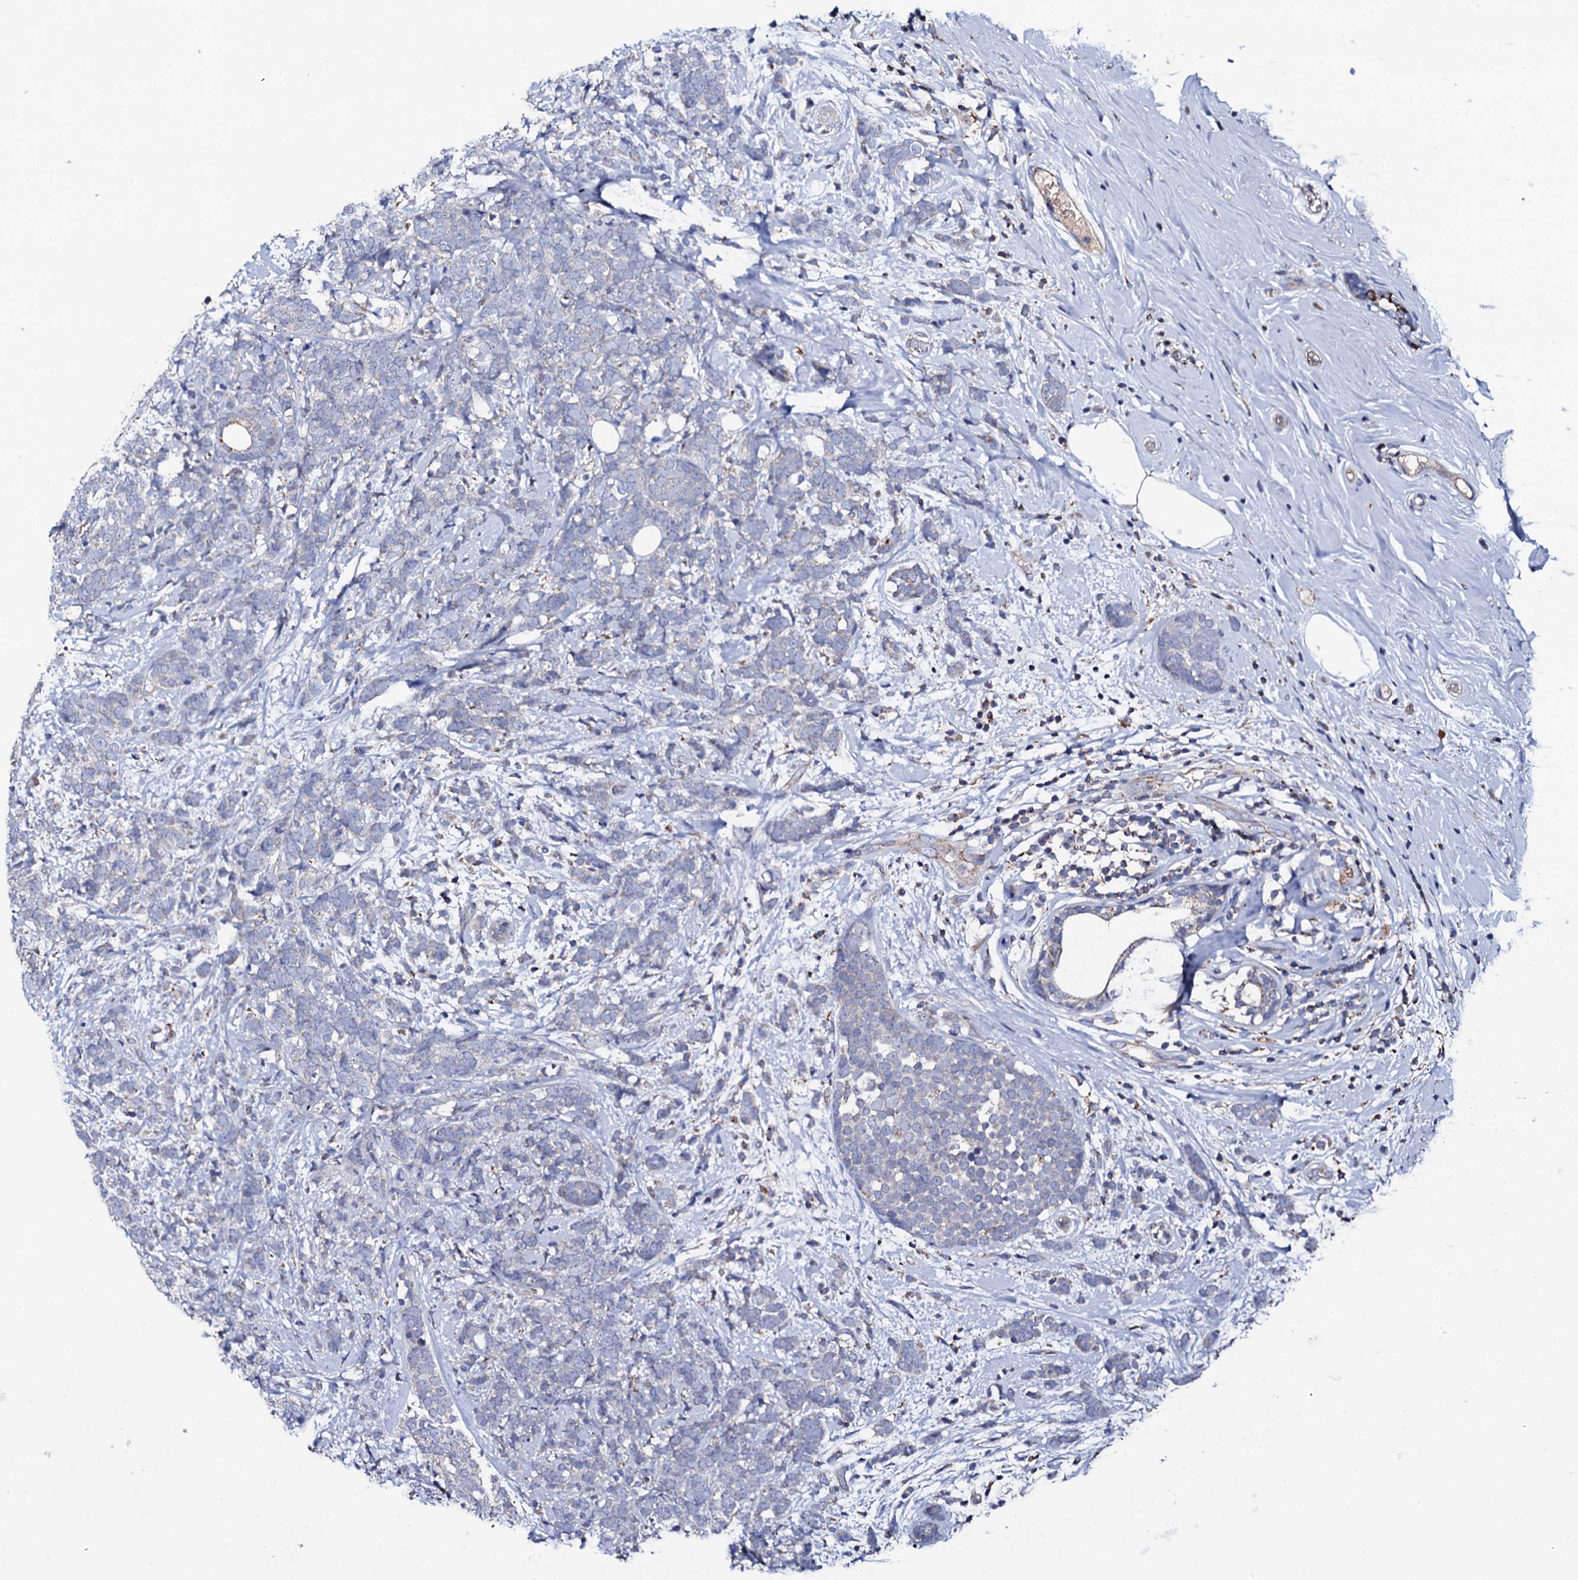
{"staining": {"intensity": "negative", "quantity": "none", "location": "none"}, "tissue": "breast cancer", "cell_type": "Tumor cells", "image_type": "cancer", "snomed": [{"axis": "morphology", "description": "Lobular carcinoma"}, {"axis": "topography", "description": "Breast"}], "caption": "Immunohistochemistry of breast lobular carcinoma demonstrates no expression in tumor cells.", "gene": "TCAF2", "patient": {"sex": "female", "age": 58}}